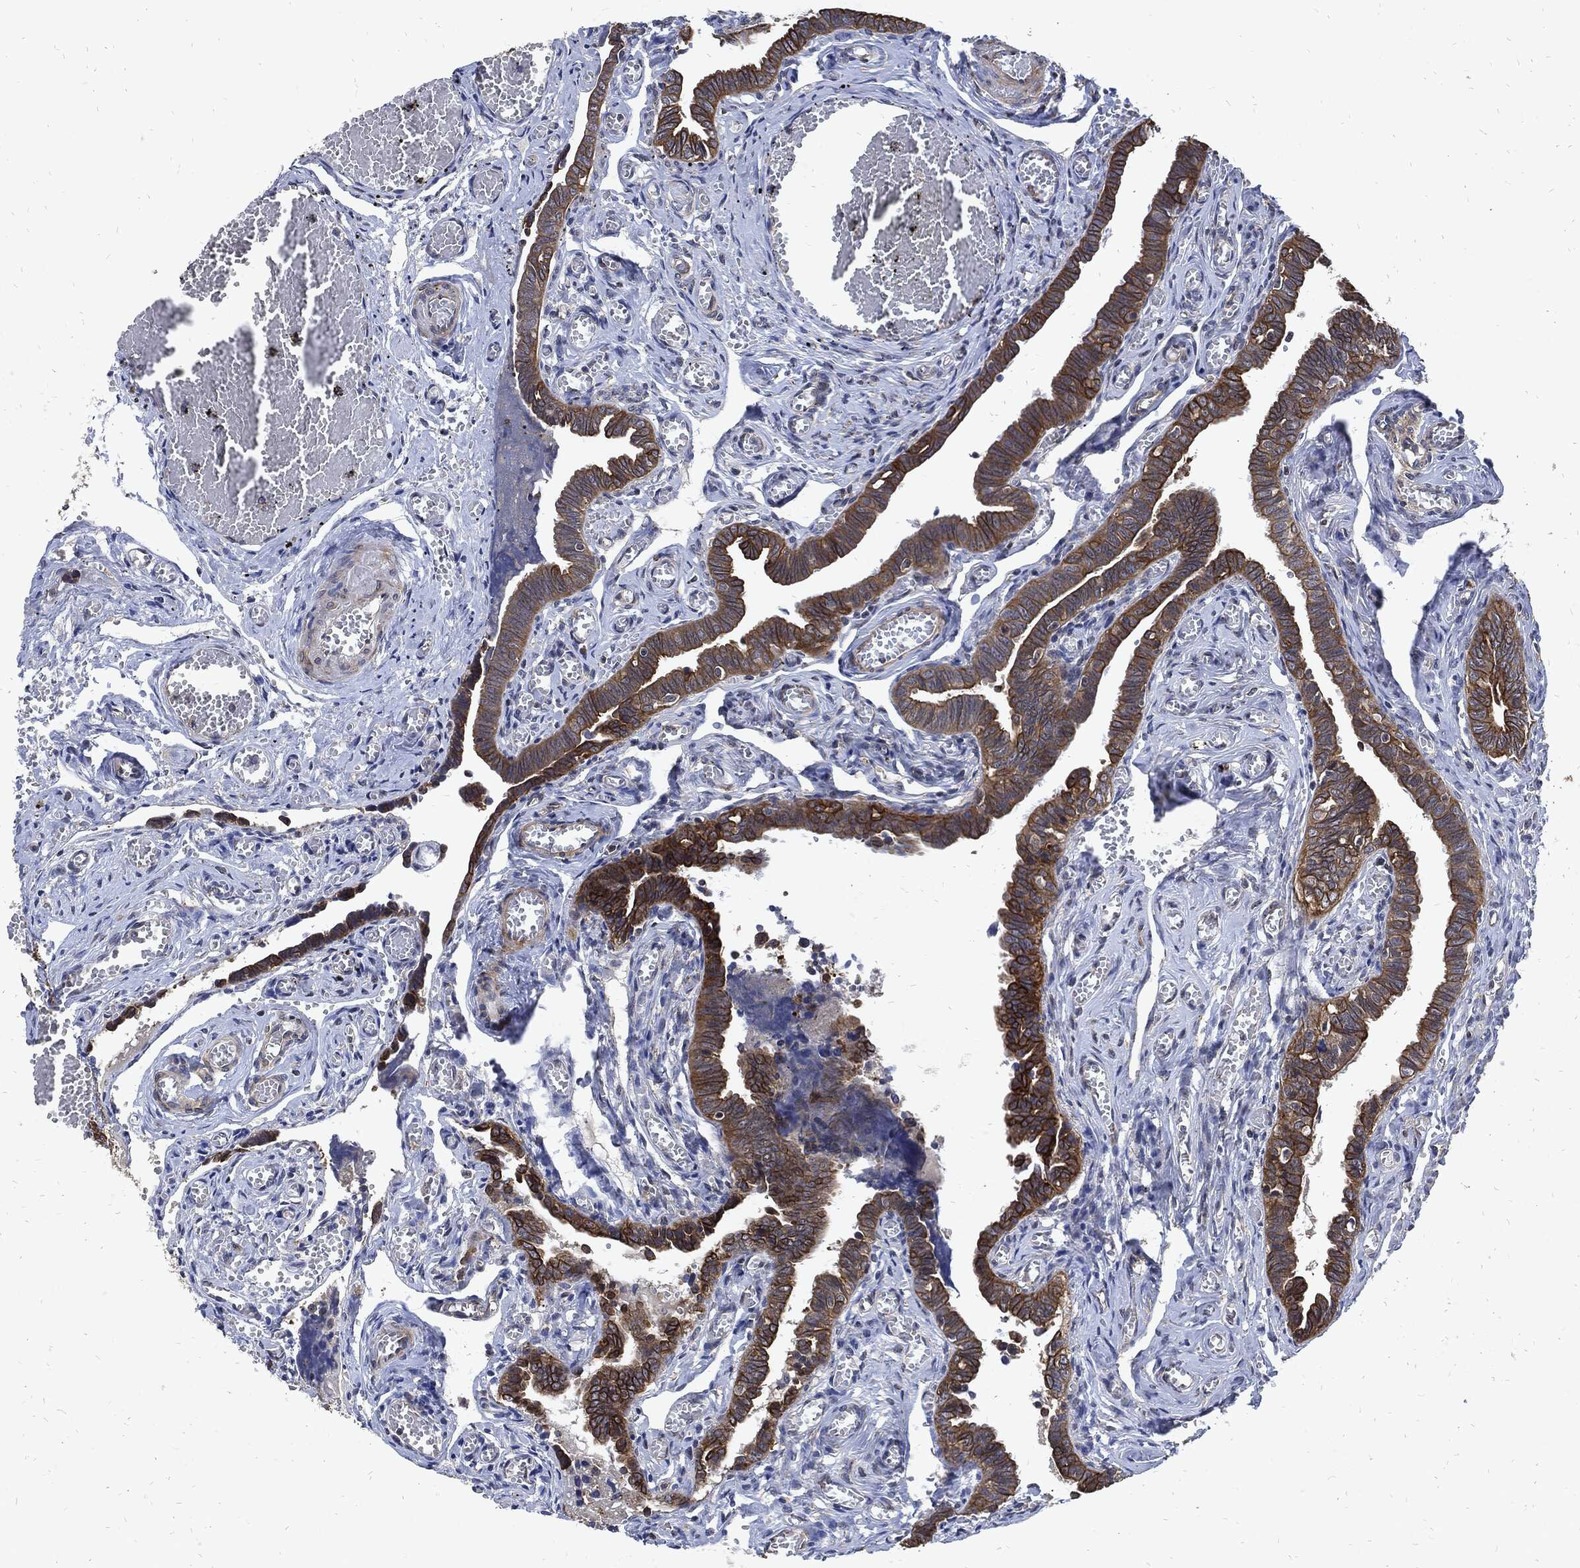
{"staining": {"intensity": "strong", "quantity": ">75%", "location": "cytoplasmic/membranous"}, "tissue": "fallopian tube", "cell_type": "Glandular cells", "image_type": "normal", "snomed": [{"axis": "morphology", "description": "Normal tissue, NOS"}, {"axis": "topography", "description": "Vascular tissue"}, {"axis": "topography", "description": "Fallopian tube"}], "caption": "This is a photomicrograph of immunohistochemistry staining of normal fallopian tube, which shows strong expression in the cytoplasmic/membranous of glandular cells.", "gene": "DCTN1", "patient": {"sex": "female", "age": 67}}